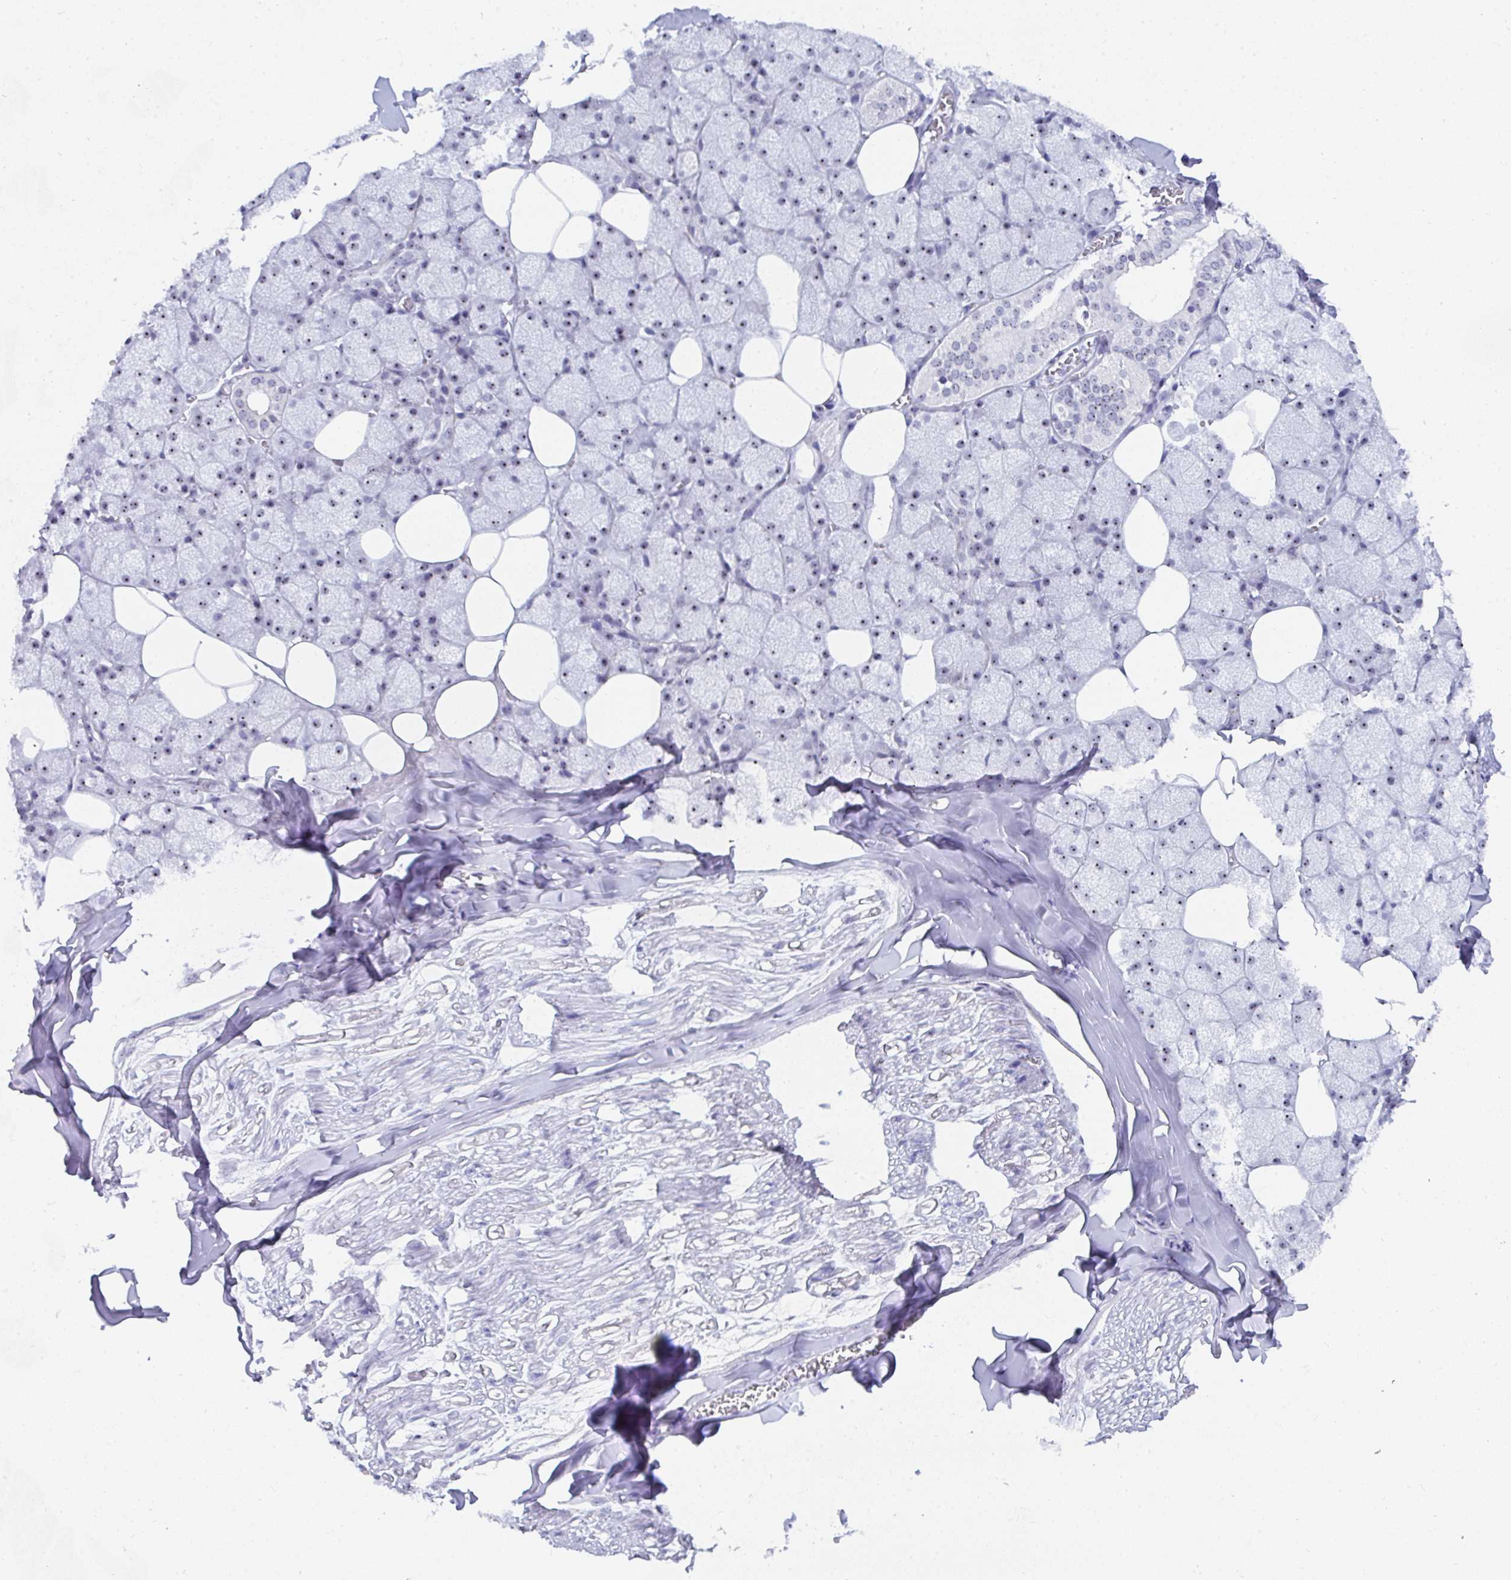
{"staining": {"intensity": "weak", "quantity": ">75%", "location": "nuclear"}, "tissue": "salivary gland", "cell_type": "Glandular cells", "image_type": "normal", "snomed": [{"axis": "morphology", "description": "Normal tissue, NOS"}, {"axis": "topography", "description": "Salivary gland"}, {"axis": "topography", "description": "Peripheral nerve tissue"}], "caption": "Protein expression analysis of unremarkable salivary gland demonstrates weak nuclear positivity in approximately >75% of glandular cells.", "gene": "NOP10", "patient": {"sex": "male", "age": 38}}